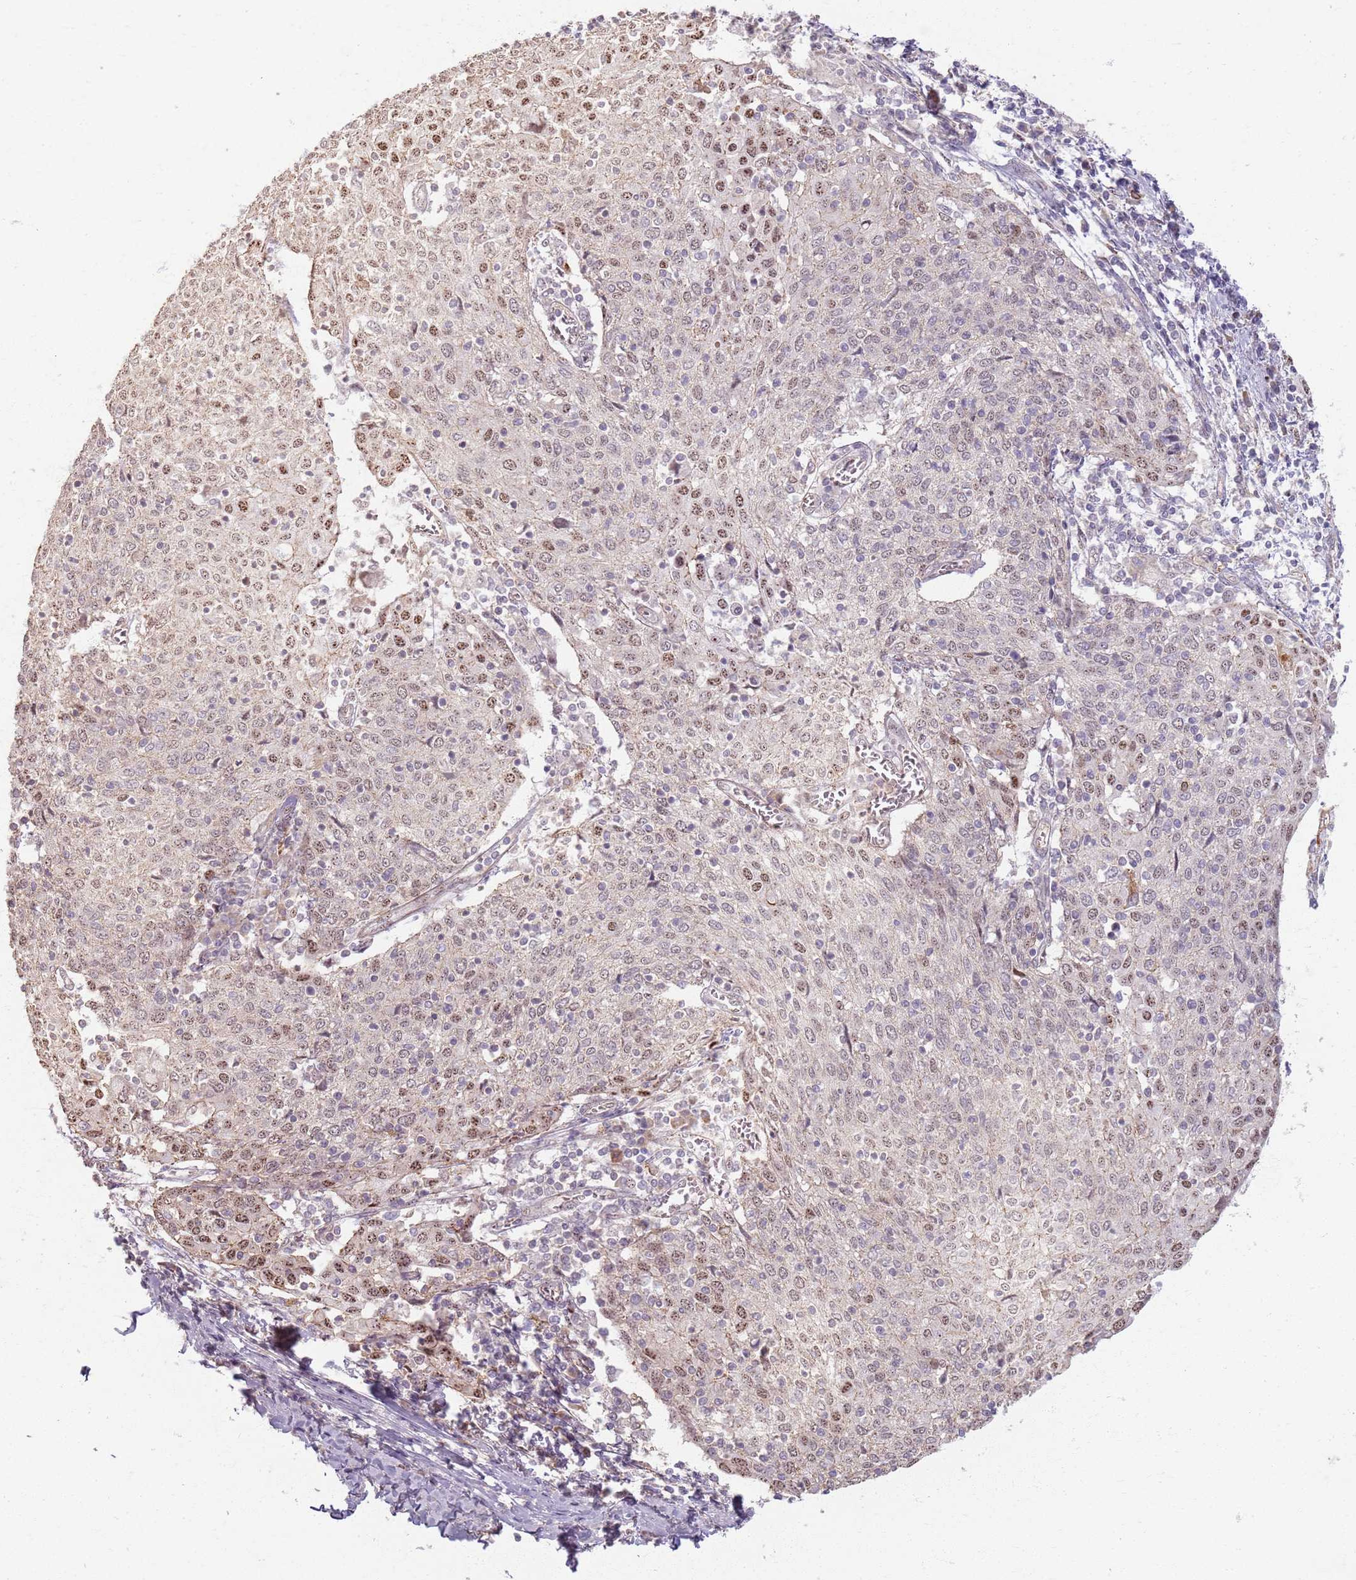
{"staining": {"intensity": "moderate", "quantity": "<25%", "location": "nuclear"}, "tissue": "cervical cancer", "cell_type": "Tumor cells", "image_type": "cancer", "snomed": [{"axis": "morphology", "description": "Squamous cell carcinoma, NOS"}, {"axis": "topography", "description": "Cervix"}], "caption": "A histopathology image showing moderate nuclear positivity in about <25% of tumor cells in cervical cancer, as visualized by brown immunohistochemical staining.", "gene": "KCNA5", "patient": {"sex": "female", "age": 52}}